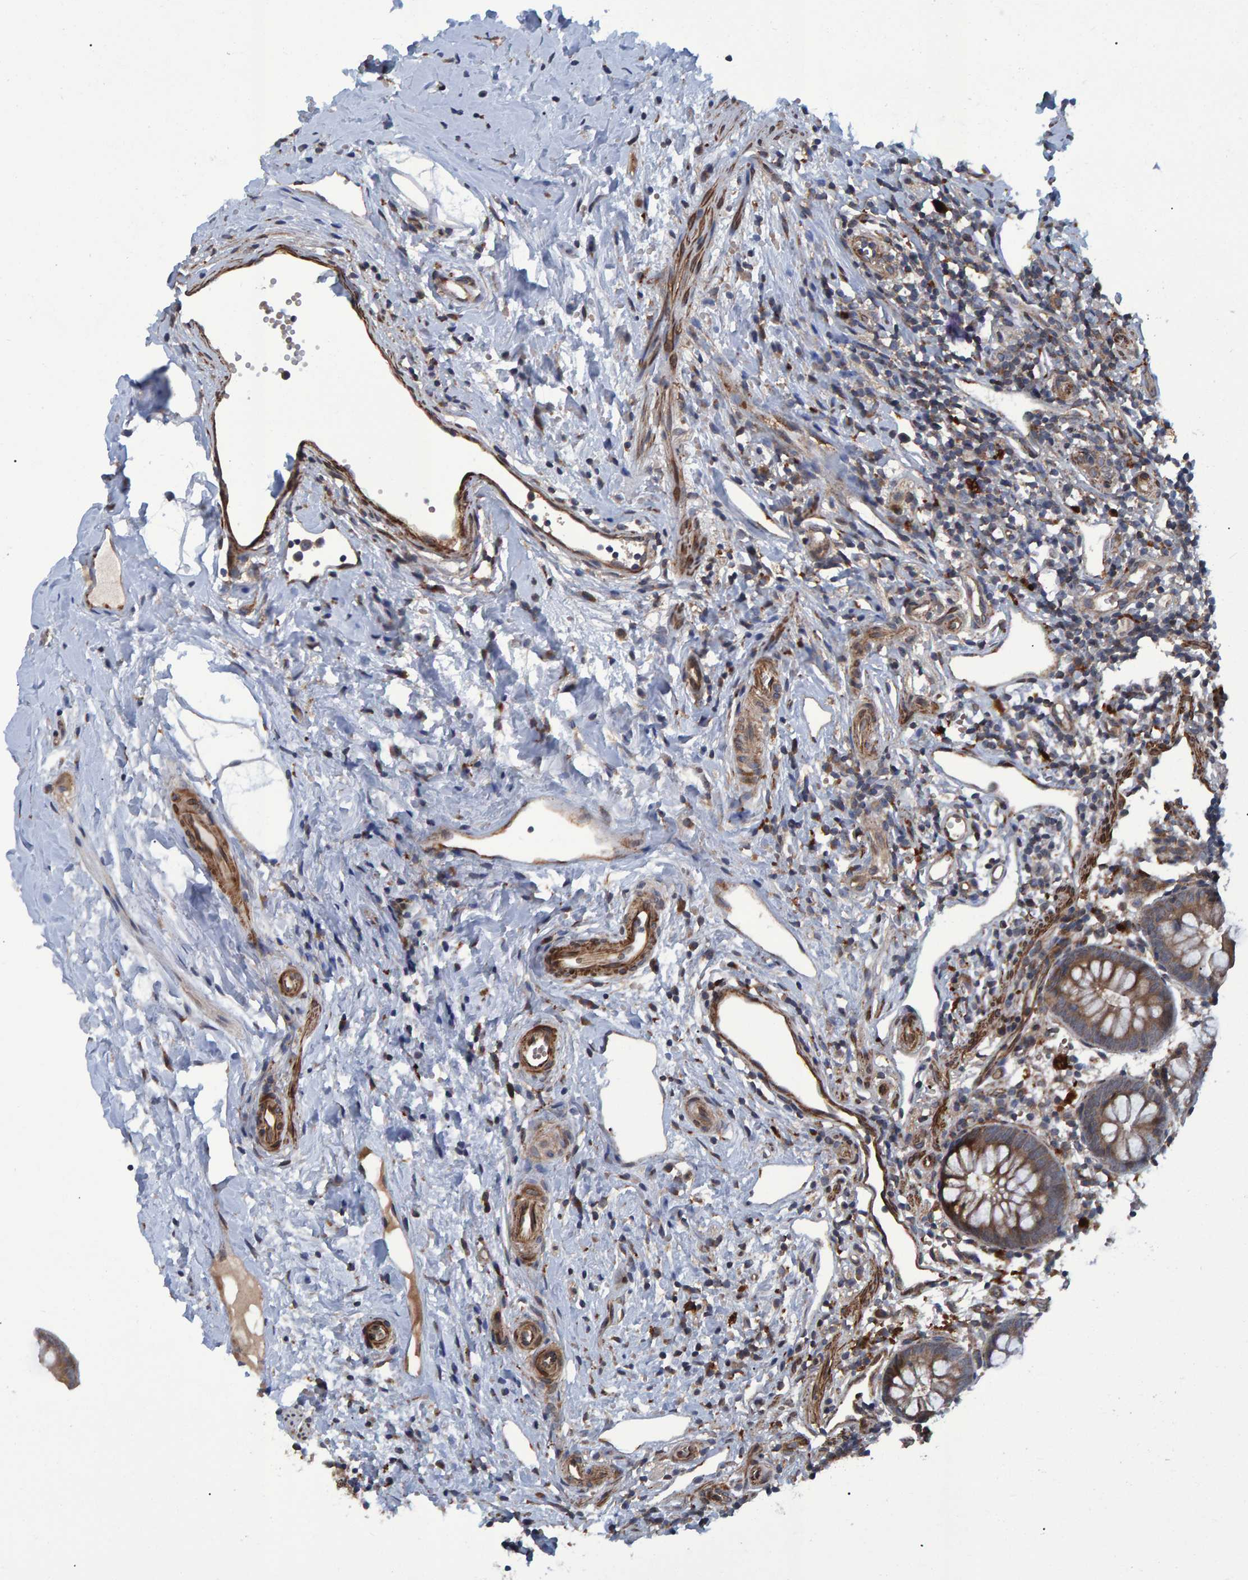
{"staining": {"intensity": "moderate", "quantity": ">75%", "location": "cytoplasmic/membranous"}, "tissue": "appendix", "cell_type": "Glandular cells", "image_type": "normal", "snomed": [{"axis": "morphology", "description": "Normal tissue, NOS"}, {"axis": "topography", "description": "Appendix"}], "caption": "DAB (3,3'-diaminobenzidine) immunohistochemical staining of normal human appendix reveals moderate cytoplasmic/membranous protein staining in about >75% of glandular cells.", "gene": "ATP6V1H", "patient": {"sex": "female", "age": 20}}